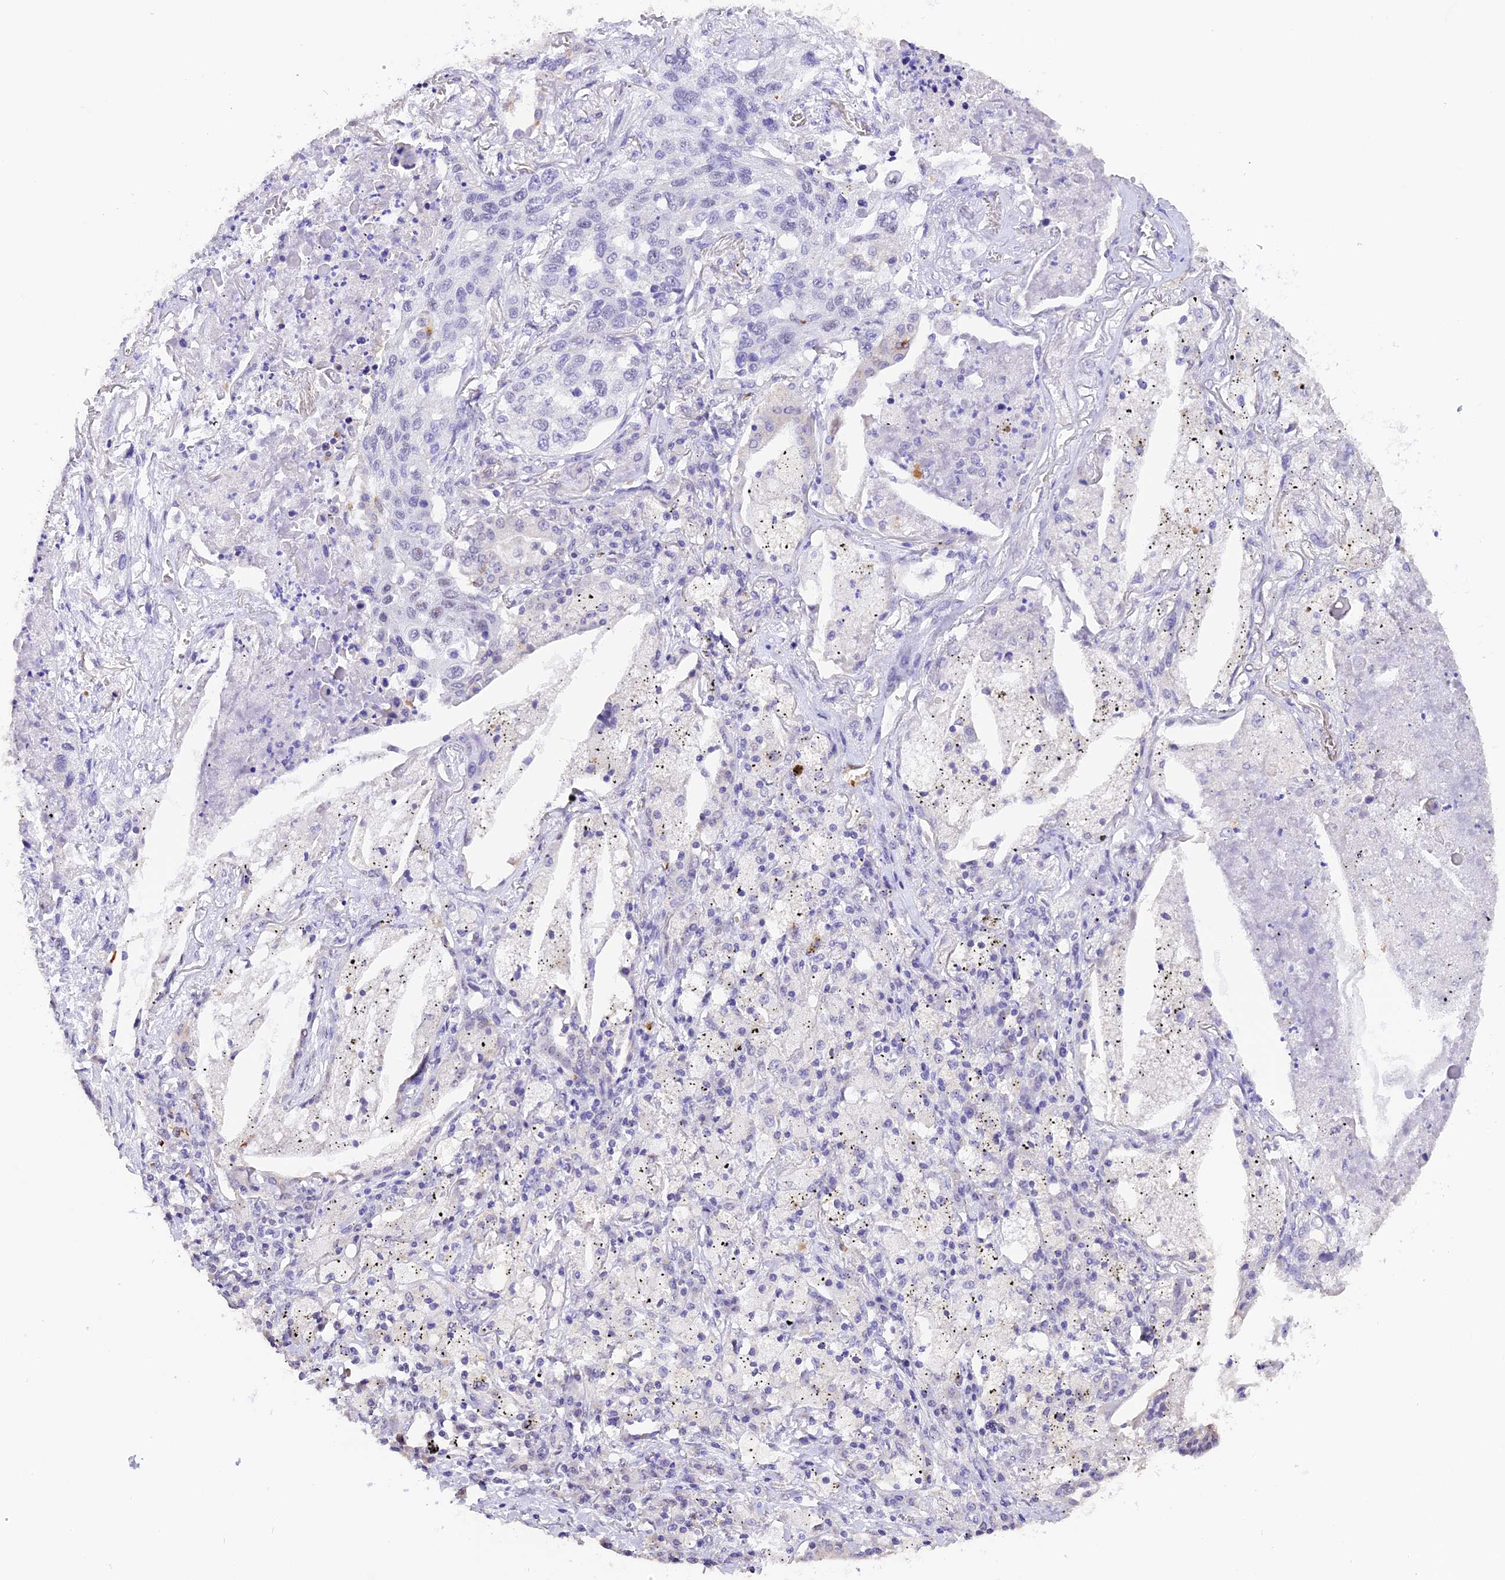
{"staining": {"intensity": "negative", "quantity": "none", "location": "none"}, "tissue": "lung cancer", "cell_type": "Tumor cells", "image_type": "cancer", "snomed": [{"axis": "morphology", "description": "Squamous cell carcinoma, NOS"}, {"axis": "topography", "description": "Lung"}], "caption": "A high-resolution micrograph shows IHC staining of squamous cell carcinoma (lung), which shows no significant staining in tumor cells.", "gene": "AHSP", "patient": {"sex": "female", "age": 63}}